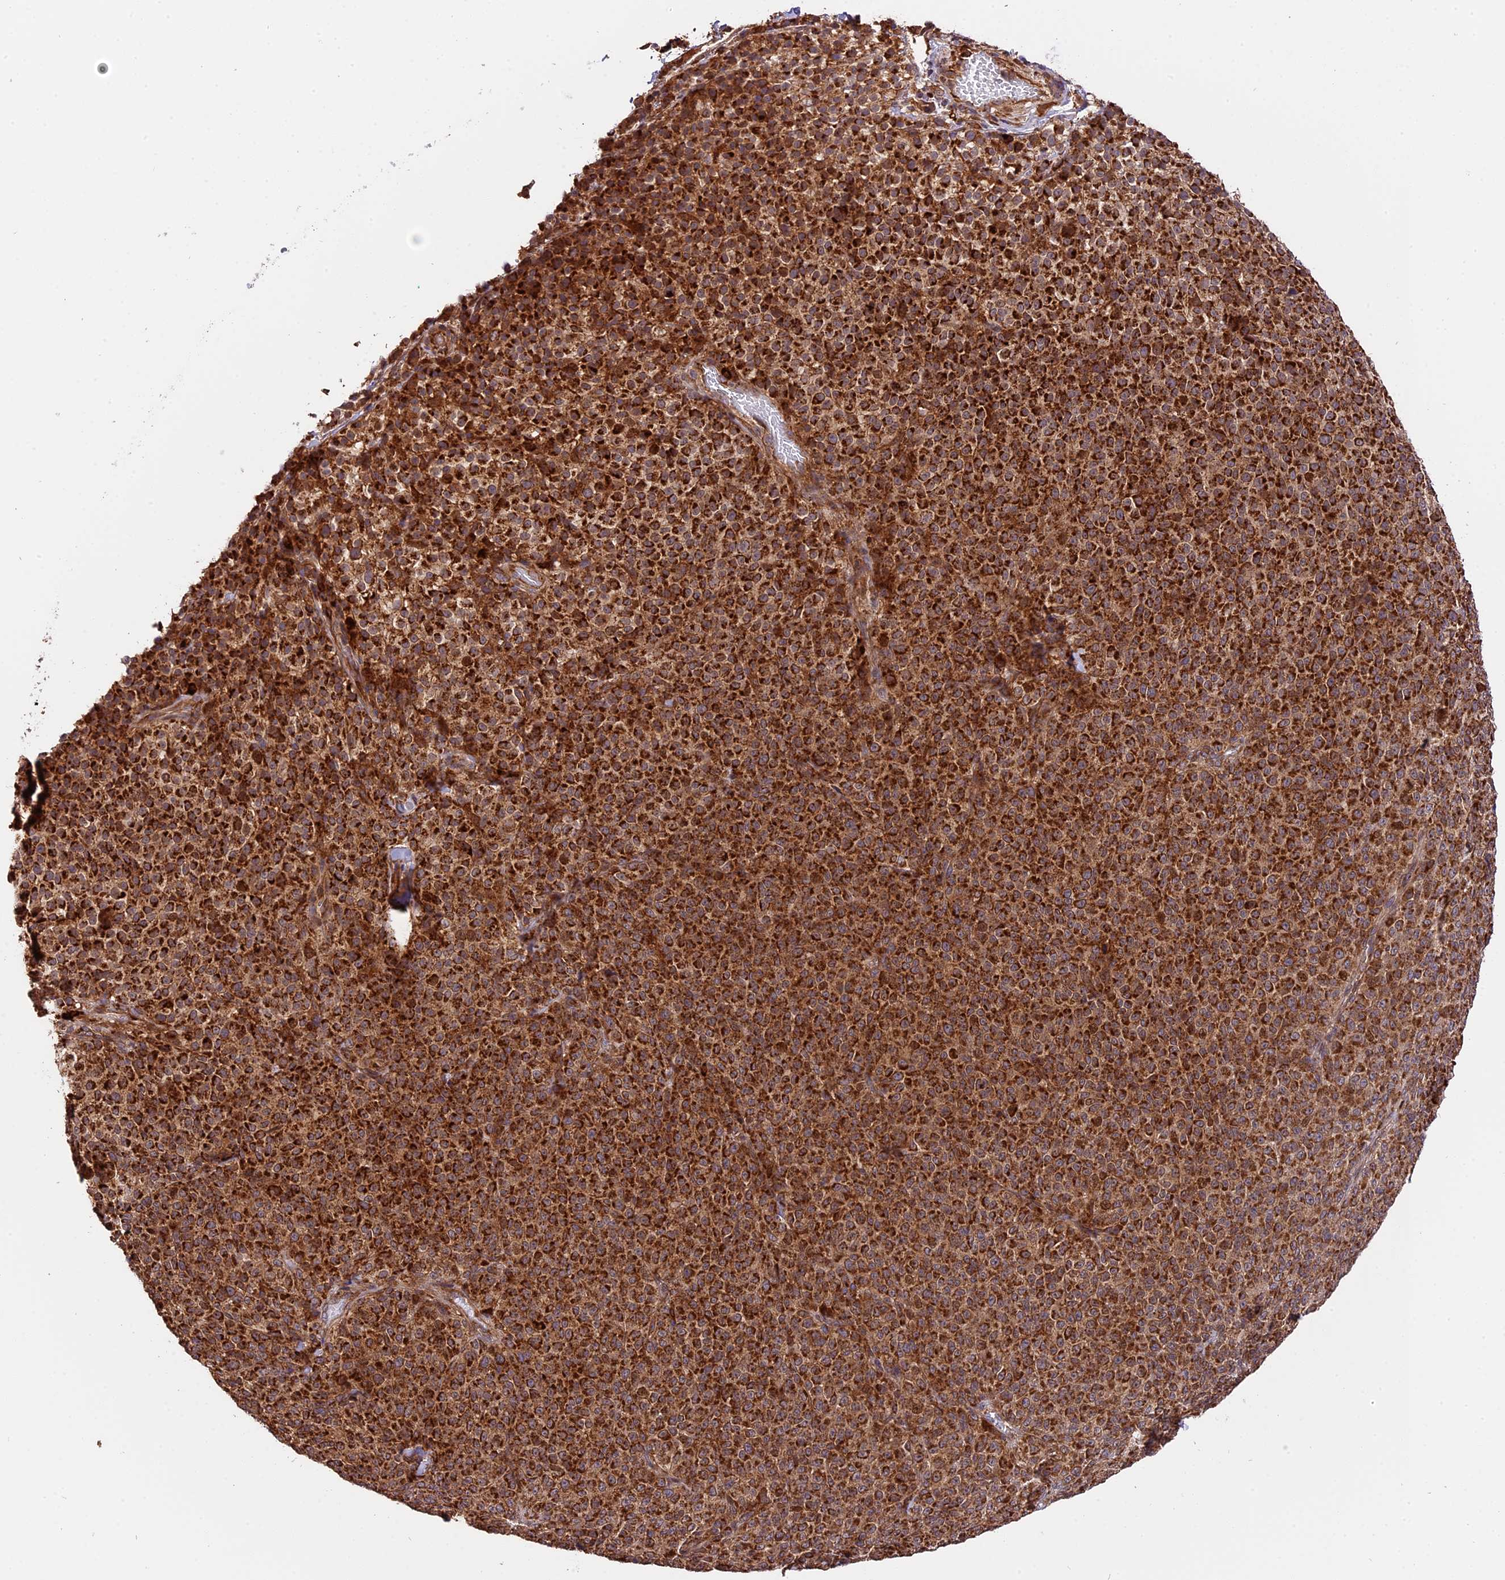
{"staining": {"intensity": "strong", "quantity": ">75%", "location": "cytoplasmic/membranous"}, "tissue": "melanoma", "cell_type": "Tumor cells", "image_type": "cancer", "snomed": [{"axis": "morphology", "description": "Normal tissue, NOS"}, {"axis": "morphology", "description": "Malignant melanoma, NOS"}, {"axis": "topography", "description": "Skin"}], "caption": "The image displays immunohistochemical staining of melanoma. There is strong cytoplasmic/membranous staining is identified in about >75% of tumor cells. Ihc stains the protein of interest in brown and the nuclei are stained blue.", "gene": "HERPUD1", "patient": {"sex": "female", "age": 34}}